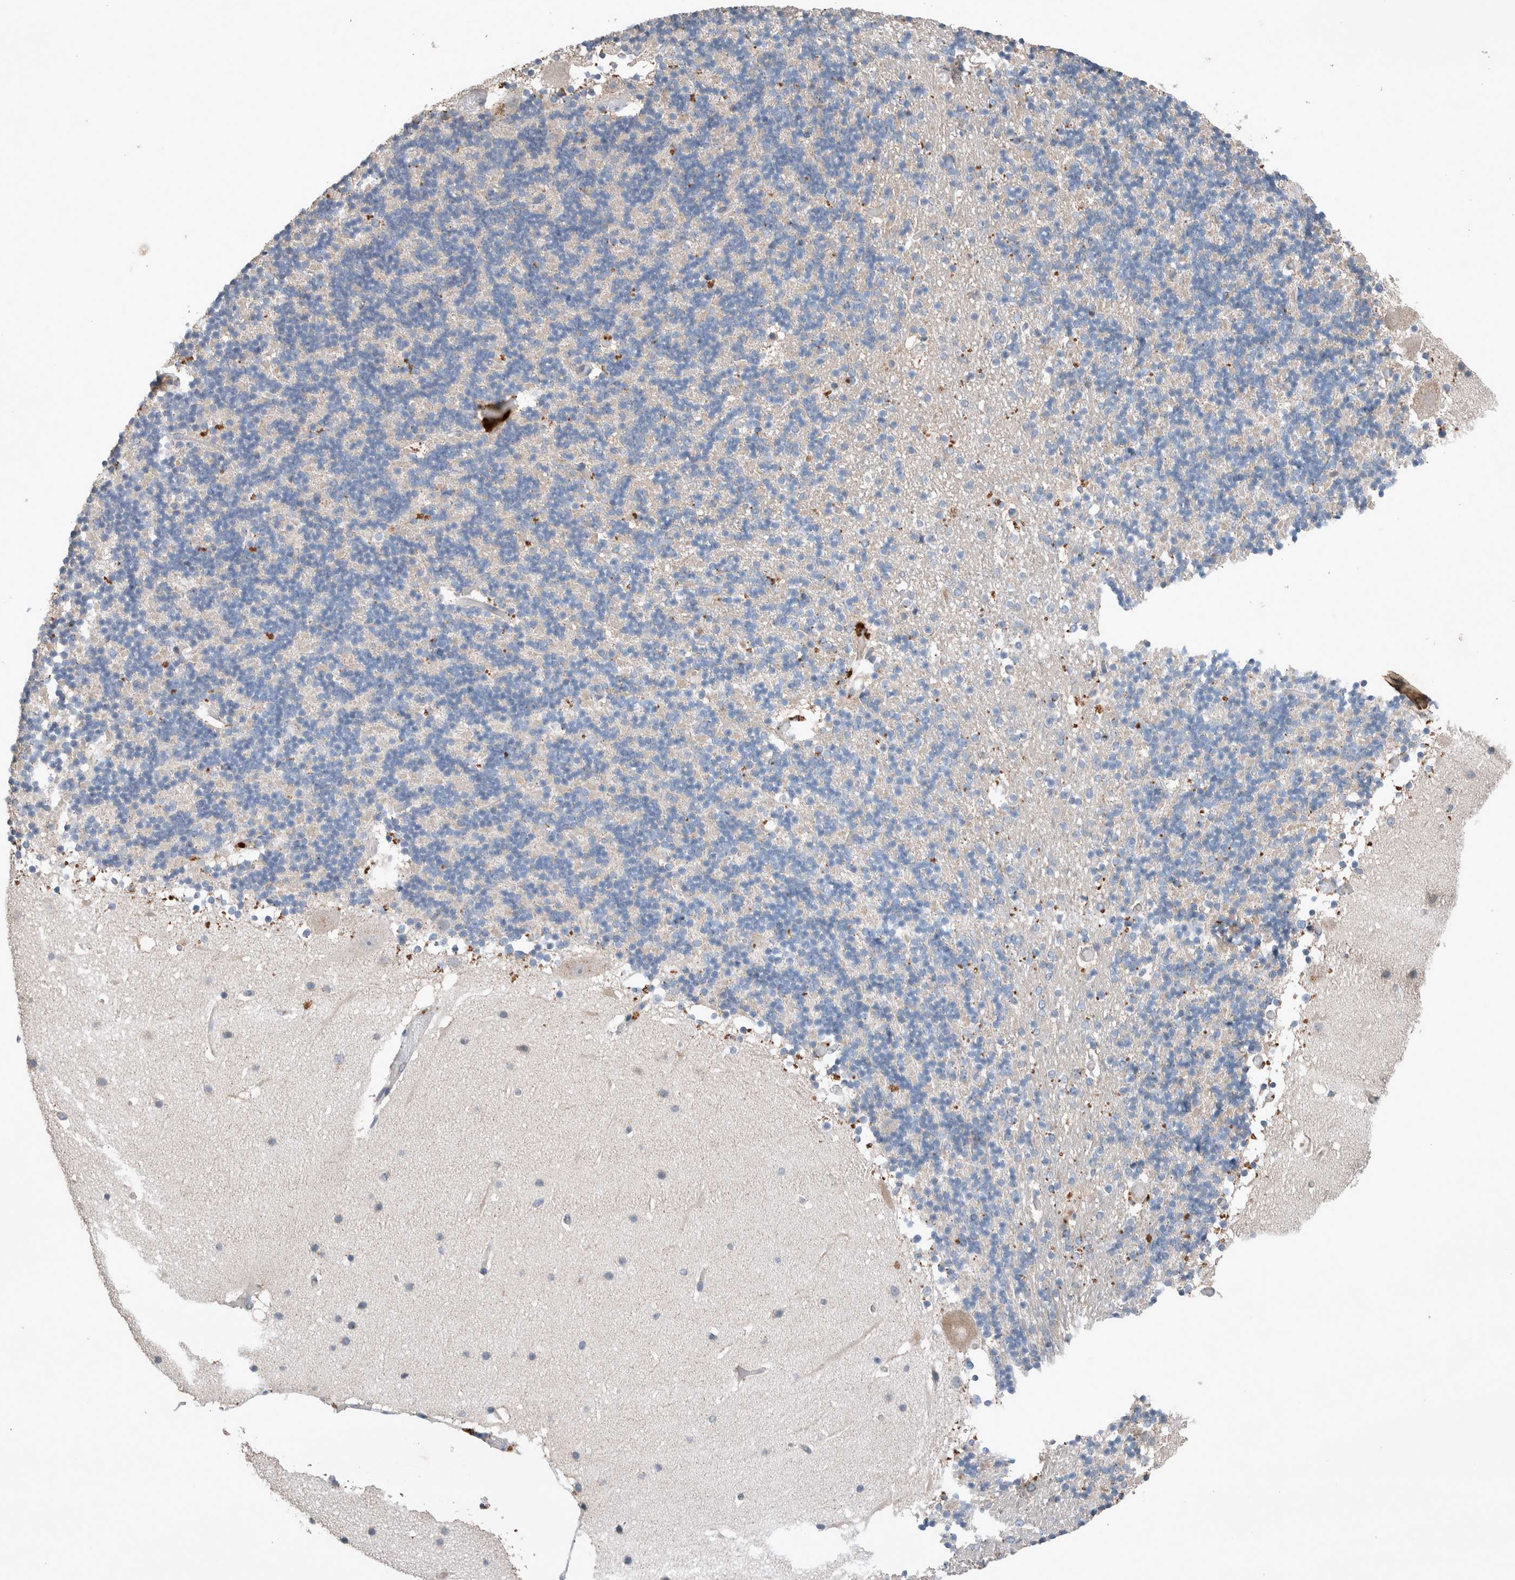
{"staining": {"intensity": "negative", "quantity": "none", "location": "none"}, "tissue": "cerebellum", "cell_type": "Cells in granular layer", "image_type": "normal", "snomed": [{"axis": "morphology", "description": "Normal tissue, NOS"}, {"axis": "topography", "description": "Cerebellum"}], "caption": "IHC image of benign cerebellum: cerebellum stained with DAB (3,3'-diaminobenzidine) displays no significant protein staining in cells in granular layer. The staining was performed using DAB to visualize the protein expression in brown, while the nuclei were stained in blue with hematoxylin (Magnification: 20x).", "gene": "UGCG", "patient": {"sex": "male", "age": 57}}